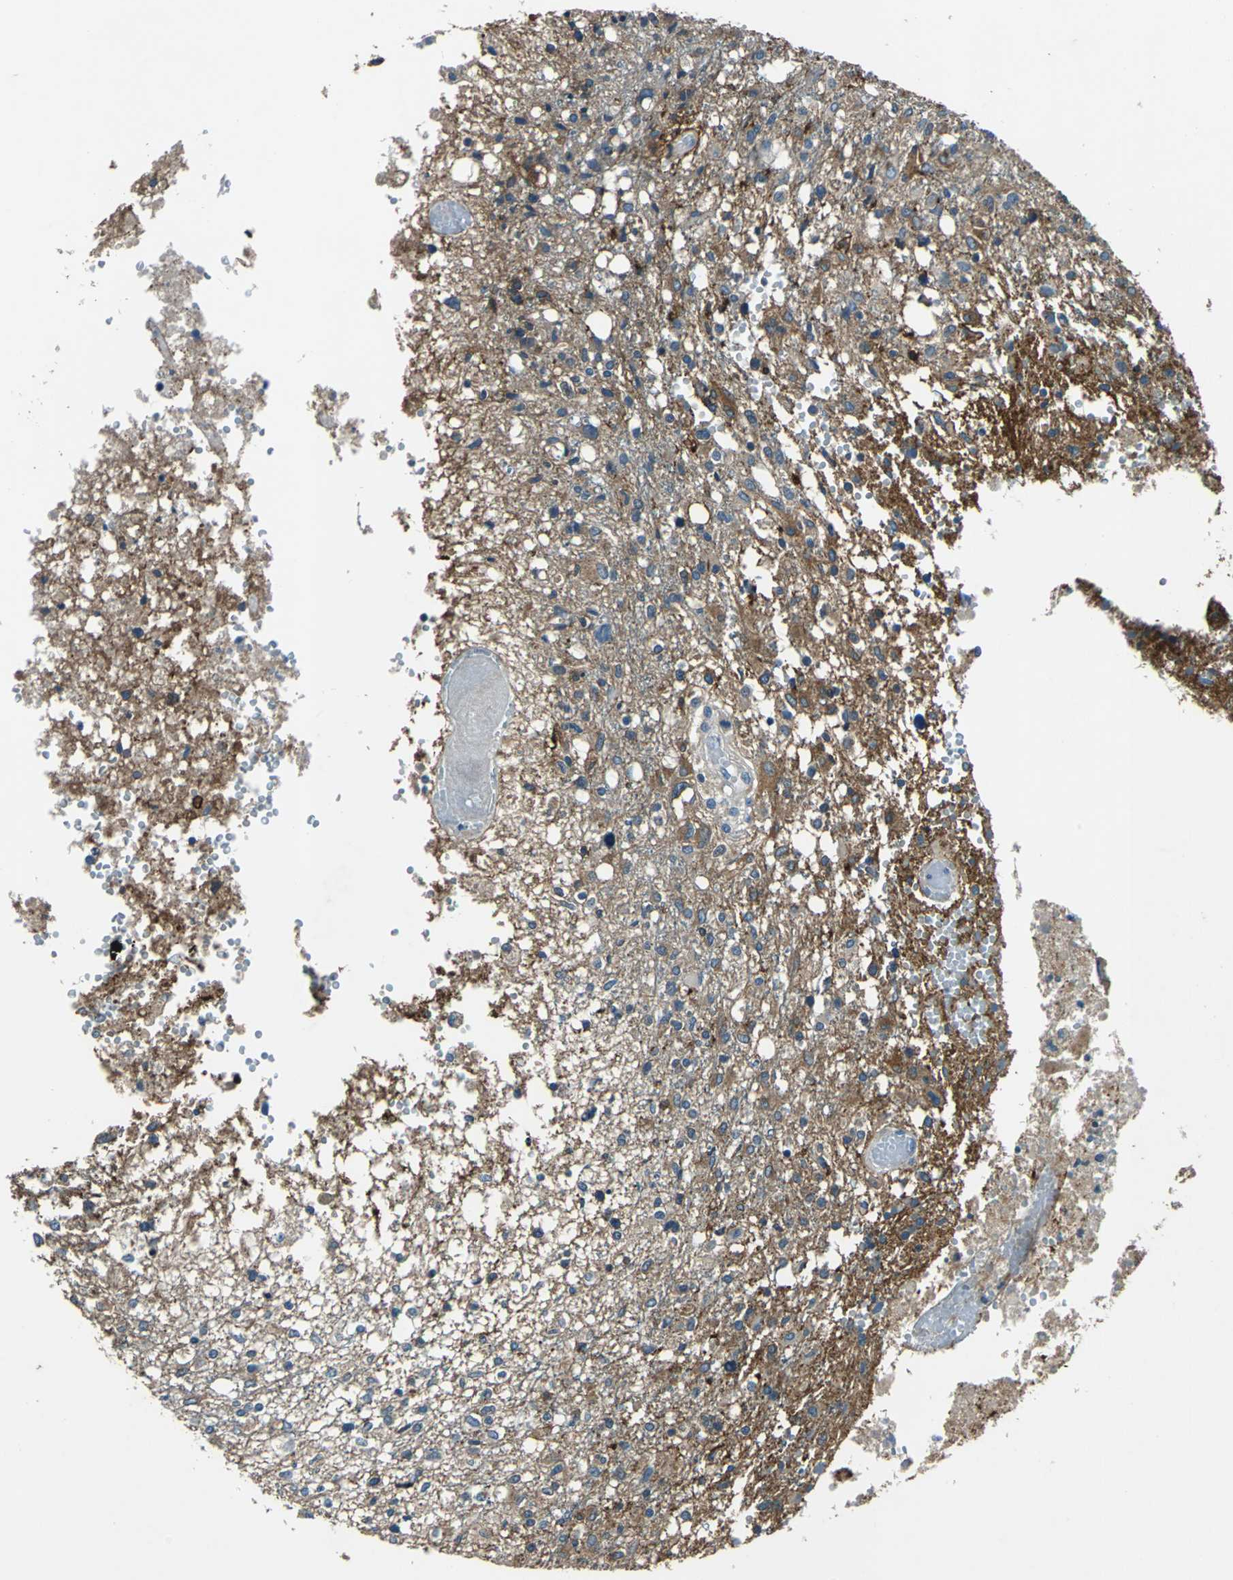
{"staining": {"intensity": "weak", "quantity": "25%-75%", "location": "cytoplasmic/membranous"}, "tissue": "glioma", "cell_type": "Tumor cells", "image_type": "cancer", "snomed": [{"axis": "morphology", "description": "Glioma, malignant, High grade"}, {"axis": "topography", "description": "Cerebral cortex"}], "caption": "This is a micrograph of IHC staining of malignant glioma (high-grade), which shows weak positivity in the cytoplasmic/membranous of tumor cells.", "gene": "PRKCA", "patient": {"sex": "male", "age": 76}}